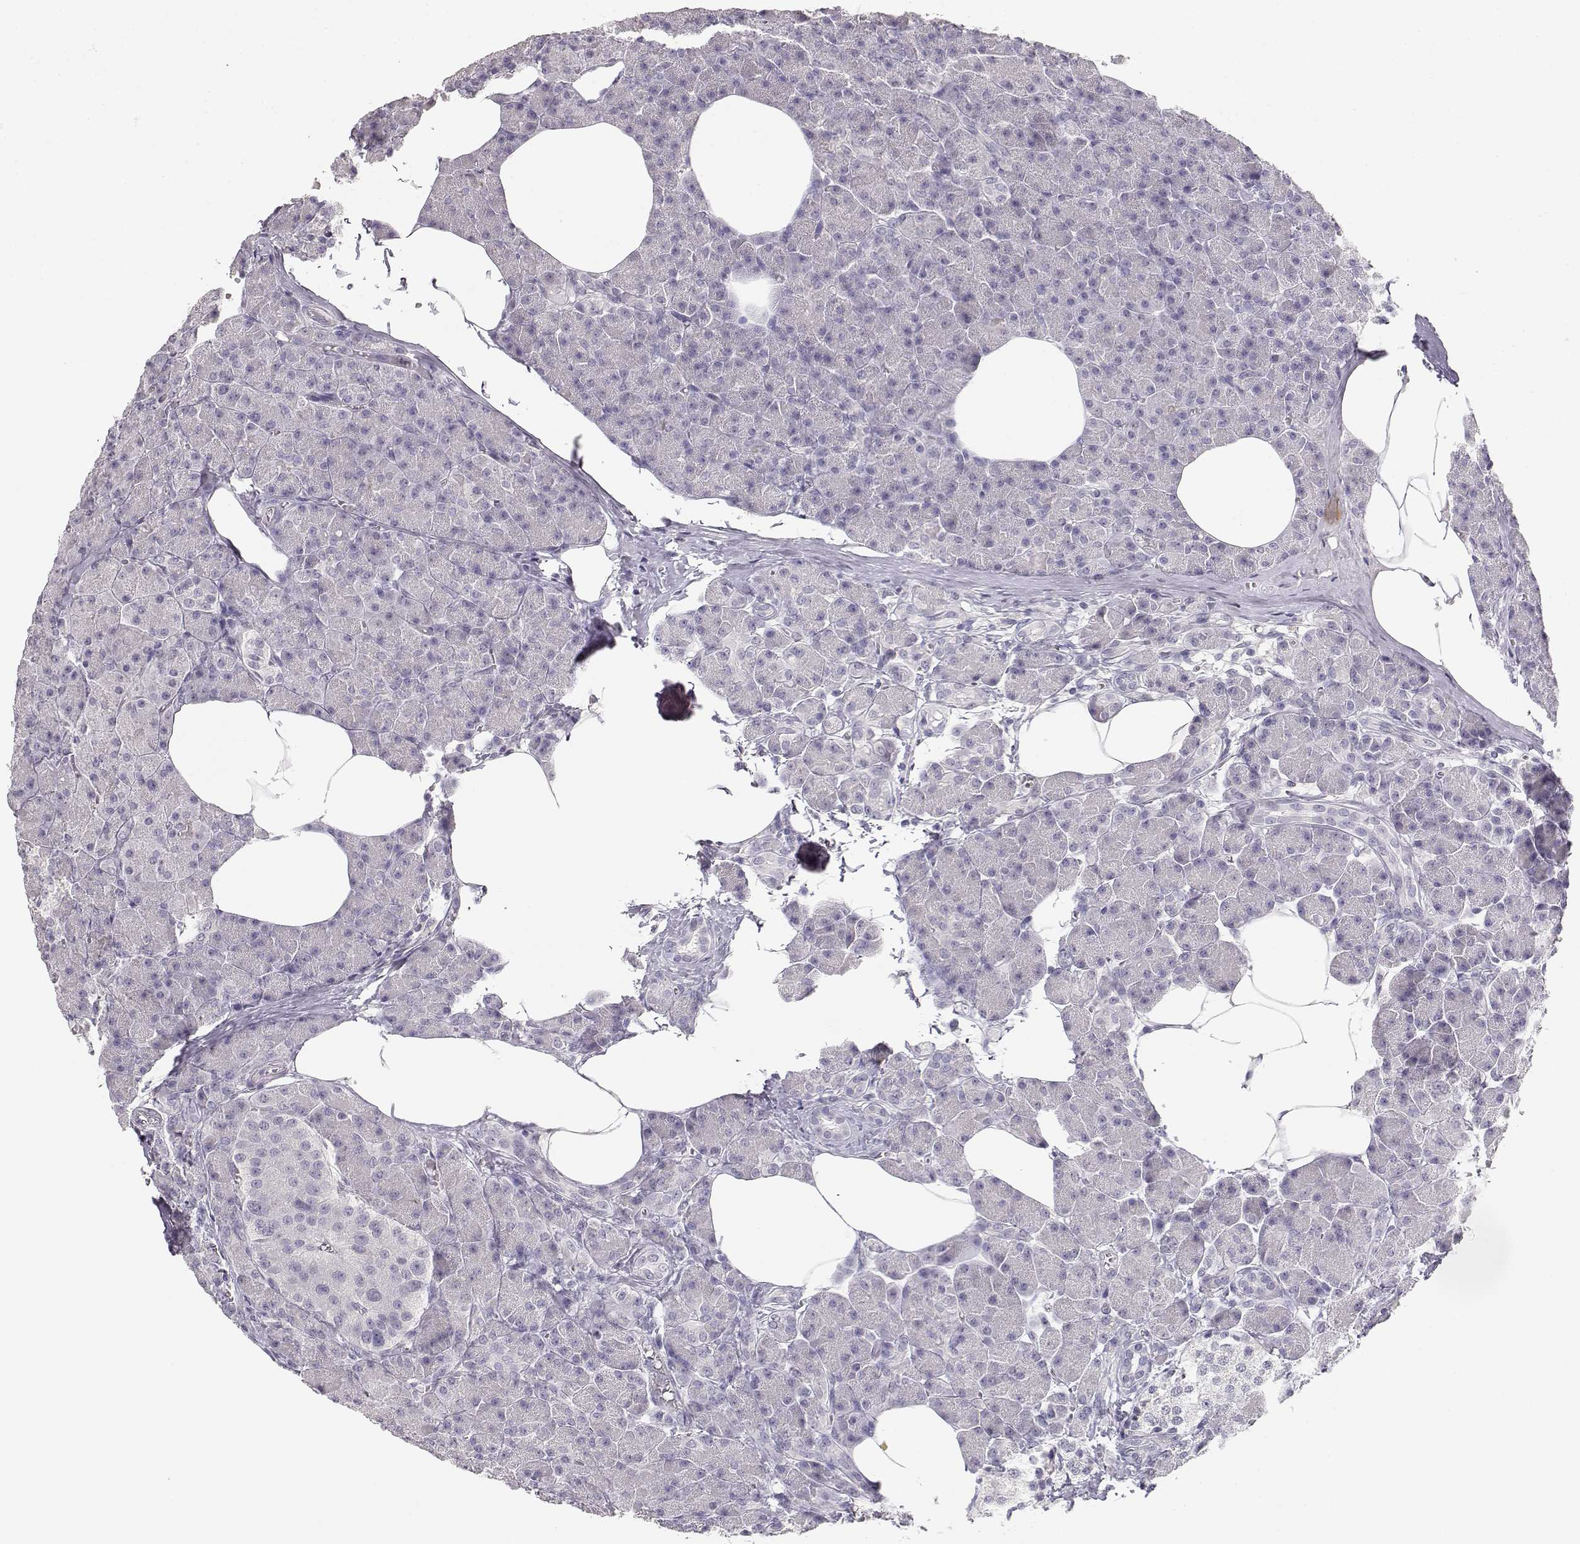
{"staining": {"intensity": "negative", "quantity": "none", "location": "none"}, "tissue": "pancreas", "cell_type": "Exocrine glandular cells", "image_type": "normal", "snomed": [{"axis": "morphology", "description": "Normal tissue, NOS"}, {"axis": "topography", "description": "Pancreas"}], "caption": "DAB immunohistochemical staining of unremarkable human pancreas demonstrates no significant staining in exocrine glandular cells.", "gene": "TKTL1", "patient": {"sex": "female", "age": 45}}